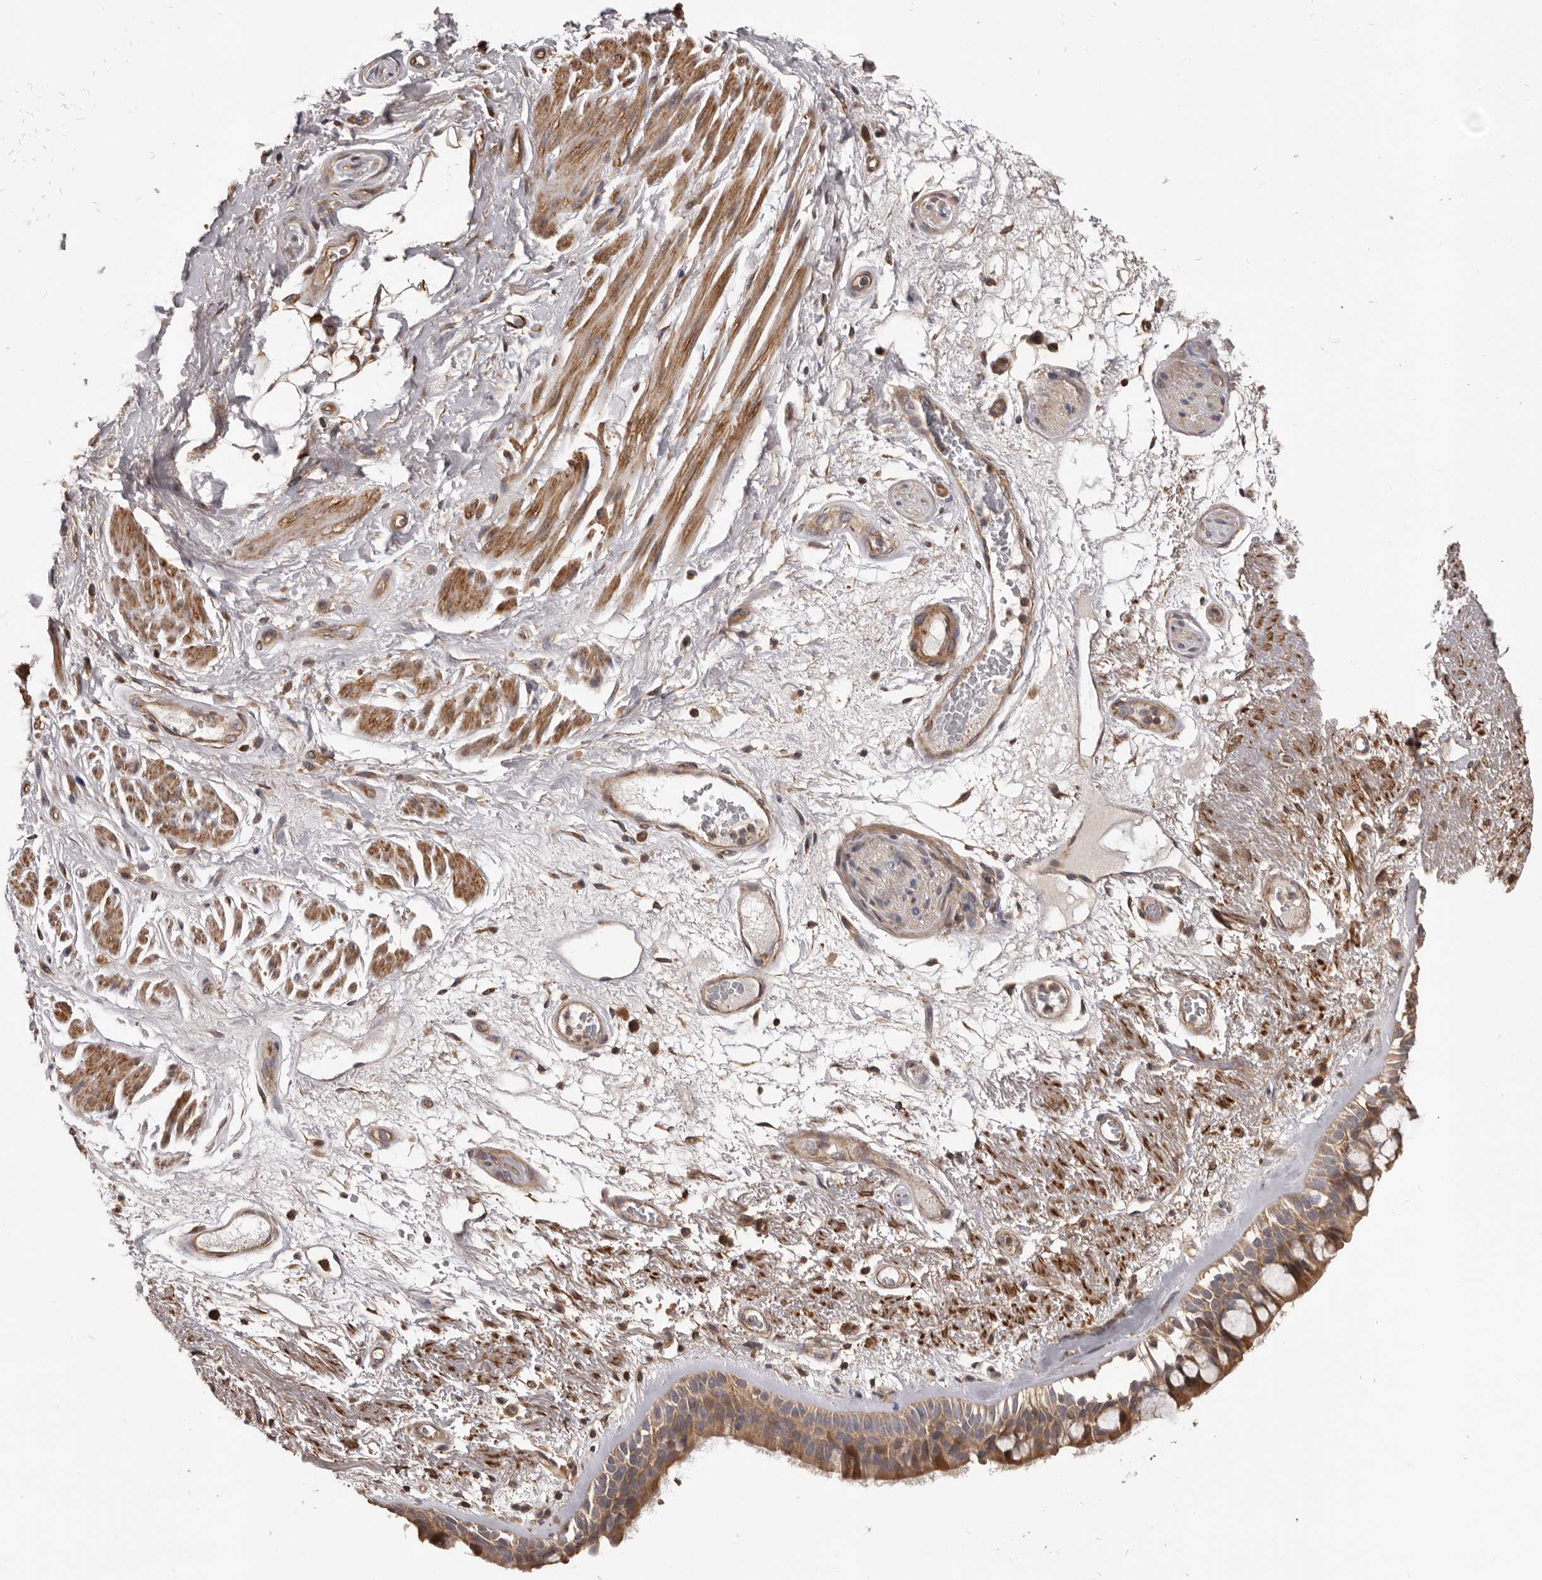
{"staining": {"intensity": "moderate", "quantity": ">75%", "location": "cytoplasmic/membranous"}, "tissue": "bronchus", "cell_type": "Respiratory epithelial cells", "image_type": "normal", "snomed": [{"axis": "morphology", "description": "Normal tissue, NOS"}, {"axis": "morphology", "description": "Squamous cell carcinoma, NOS"}, {"axis": "topography", "description": "Lymph node"}, {"axis": "topography", "description": "Bronchus"}, {"axis": "topography", "description": "Lung"}], "caption": "IHC of normal bronchus displays medium levels of moderate cytoplasmic/membranous staining in about >75% of respiratory epithelial cells. The staining was performed using DAB (3,3'-diaminobenzidine) to visualize the protein expression in brown, while the nuclei were stained in blue with hematoxylin (Magnification: 20x).", "gene": "ADAMTS2", "patient": {"sex": "male", "age": 66}}